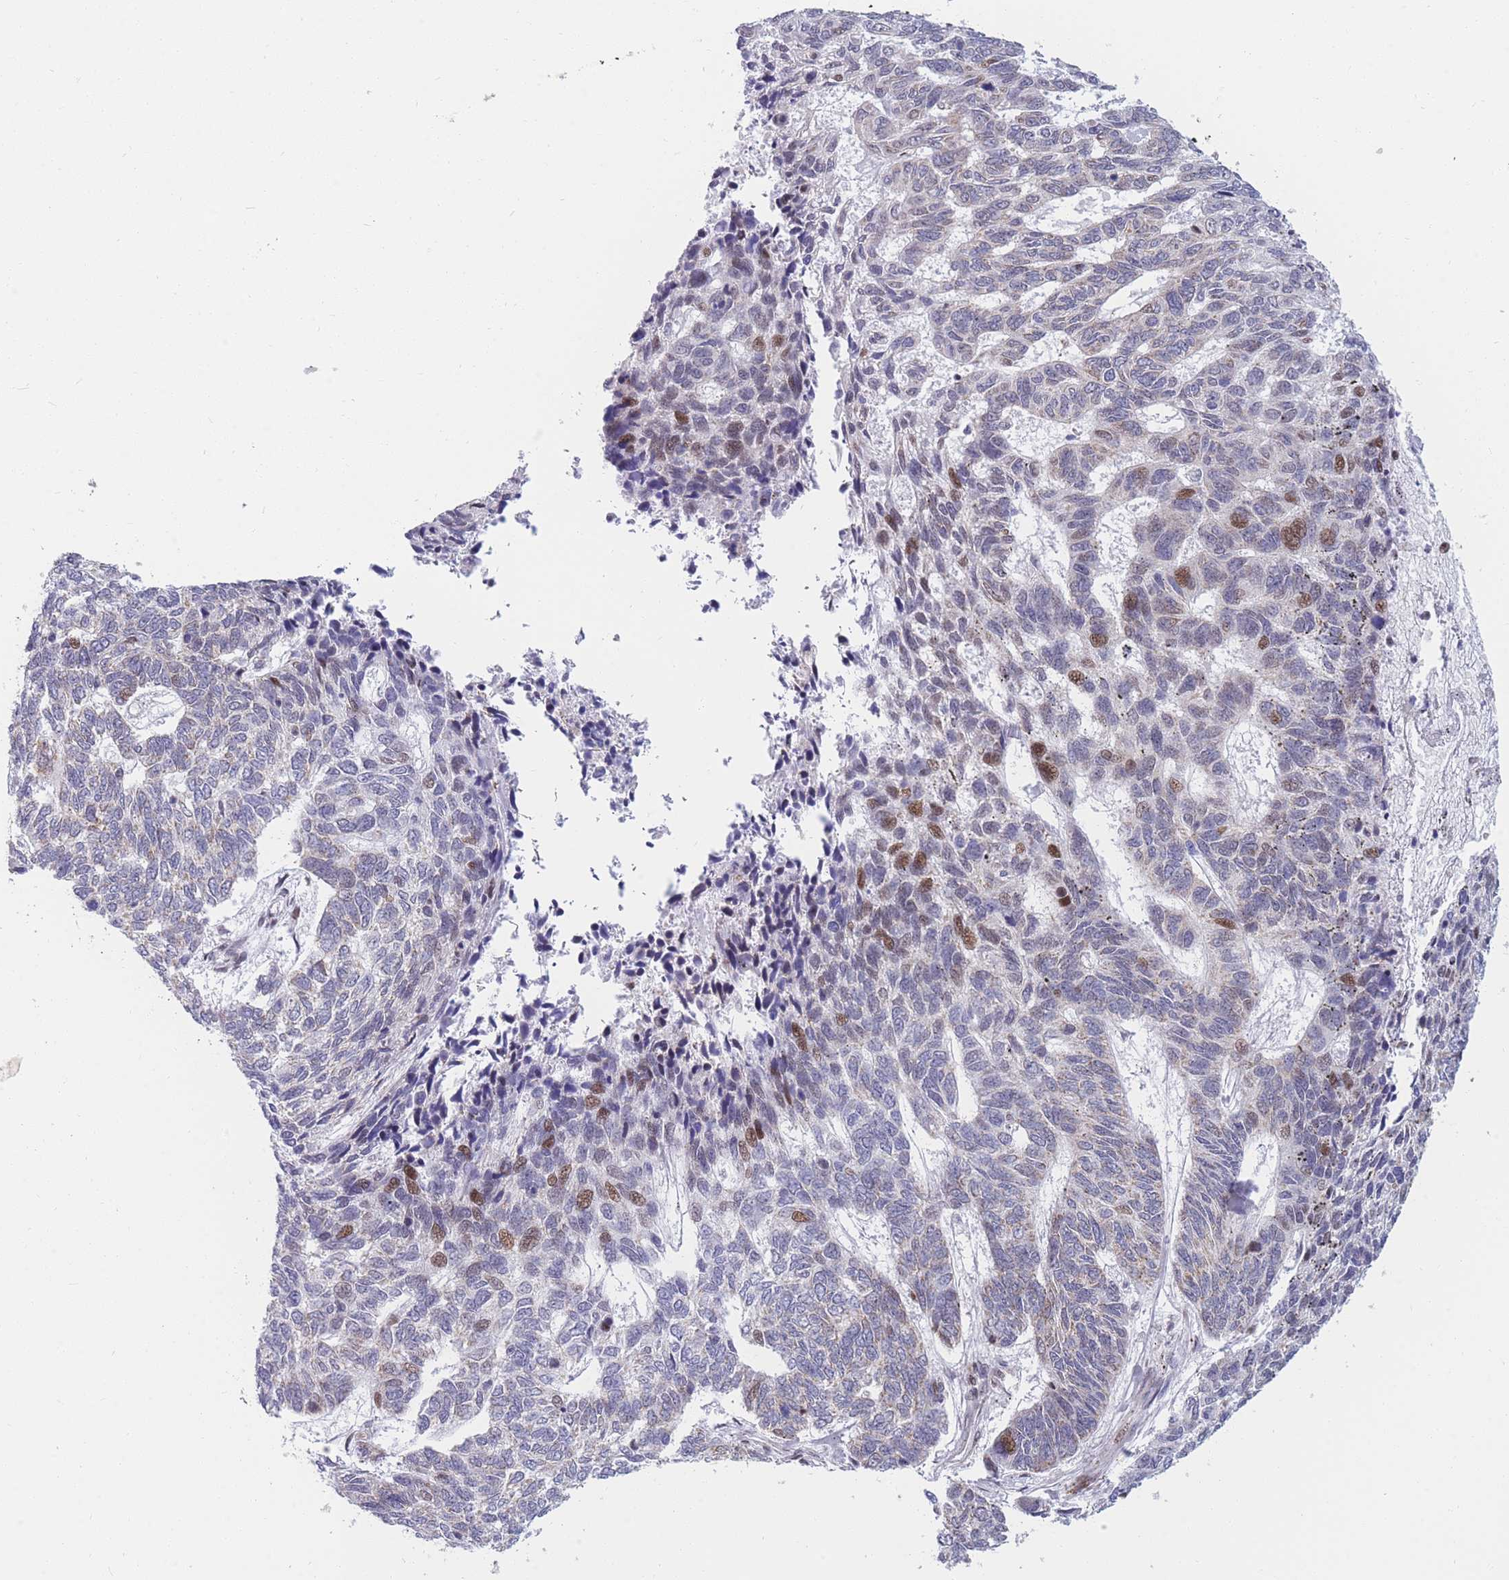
{"staining": {"intensity": "moderate", "quantity": "<25%", "location": "nuclear"}, "tissue": "skin cancer", "cell_type": "Tumor cells", "image_type": "cancer", "snomed": [{"axis": "morphology", "description": "Basal cell carcinoma"}, {"axis": "topography", "description": "Skin"}], "caption": "Immunohistochemical staining of skin cancer shows low levels of moderate nuclear positivity in approximately <25% of tumor cells.", "gene": "MOB4", "patient": {"sex": "female", "age": 65}}